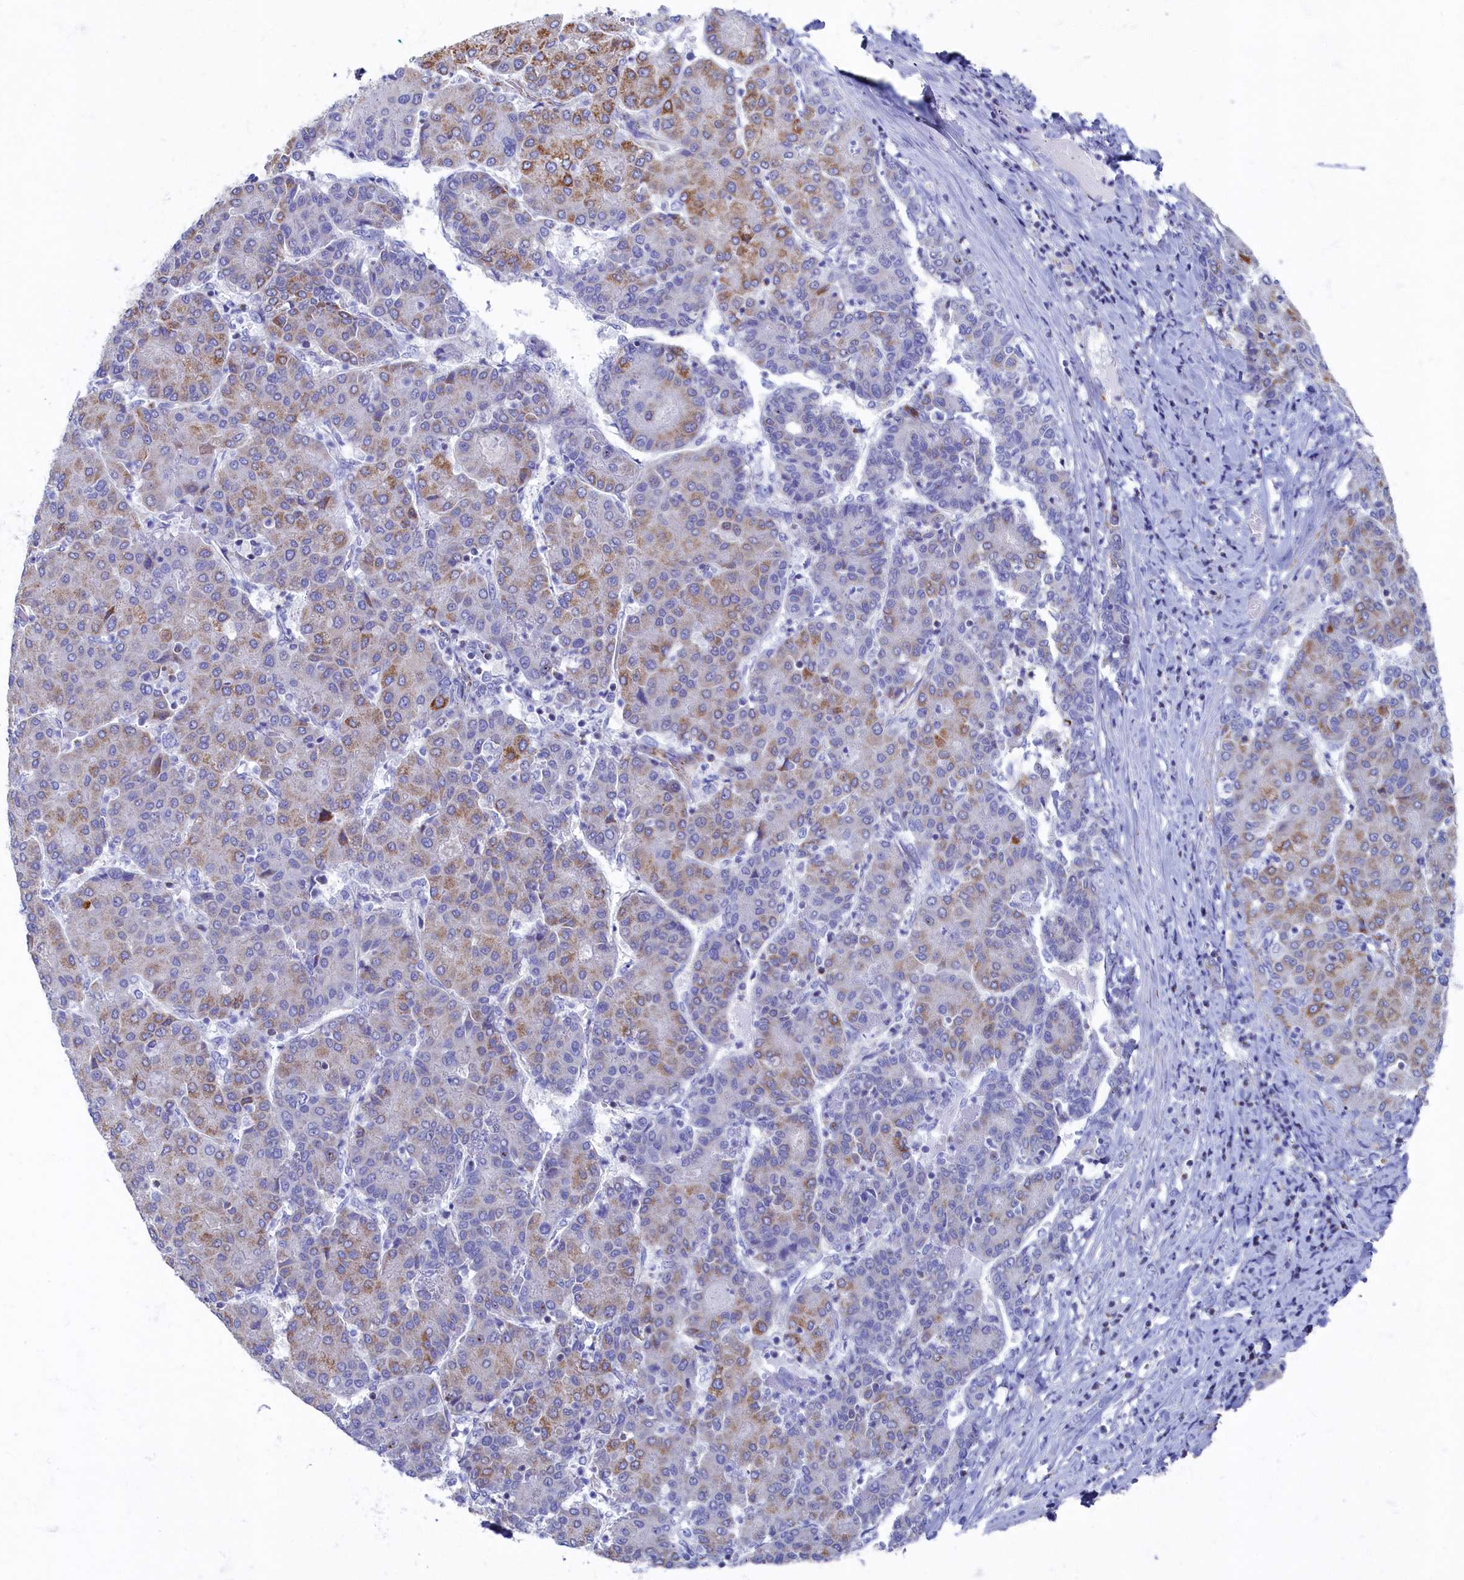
{"staining": {"intensity": "moderate", "quantity": "<25%", "location": "cytoplasmic/membranous"}, "tissue": "liver cancer", "cell_type": "Tumor cells", "image_type": "cancer", "snomed": [{"axis": "morphology", "description": "Carcinoma, Hepatocellular, NOS"}, {"axis": "topography", "description": "Liver"}], "caption": "The immunohistochemical stain shows moderate cytoplasmic/membranous expression in tumor cells of hepatocellular carcinoma (liver) tissue.", "gene": "OCIAD2", "patient": {"sex": "male", "age": 65}}